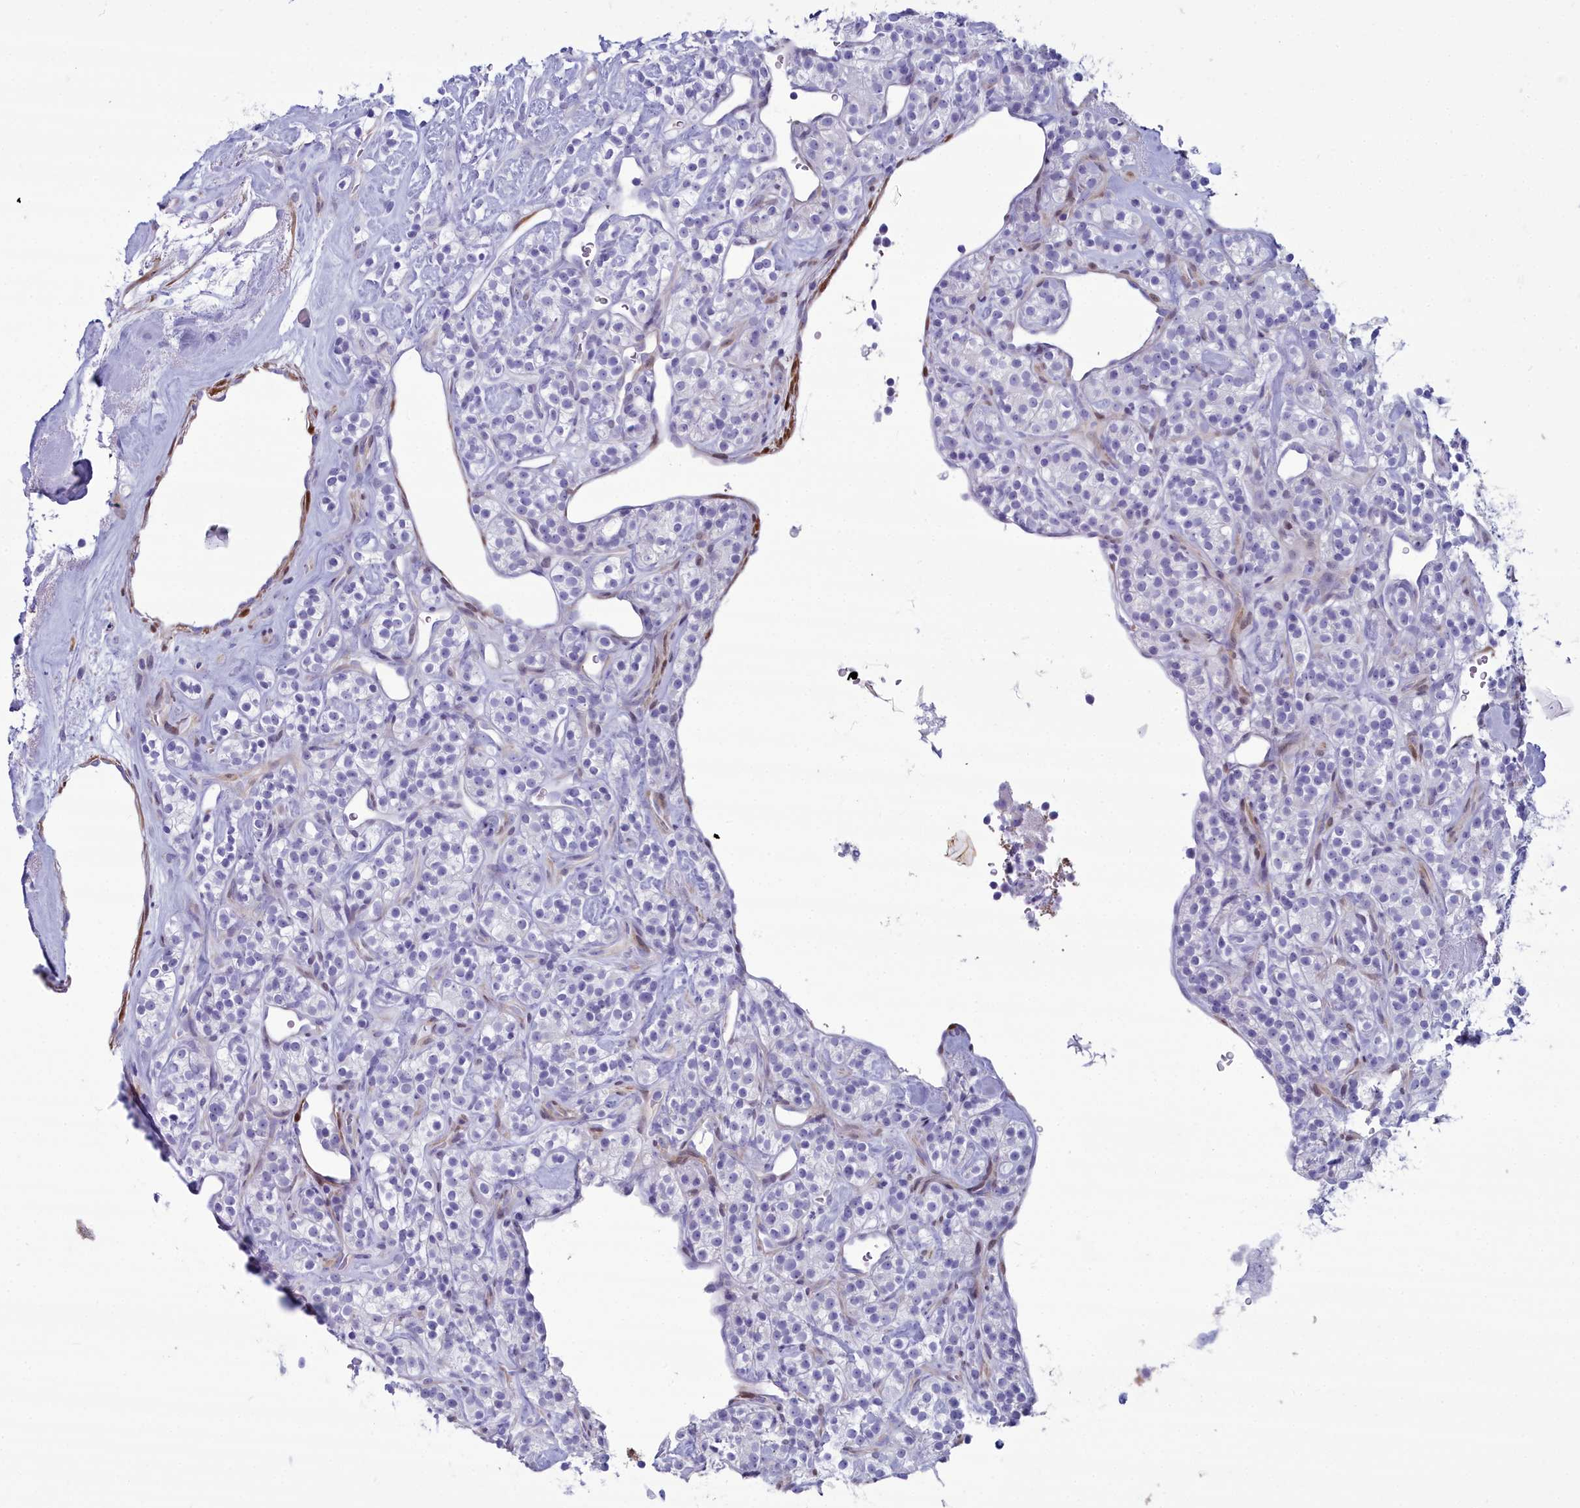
{"staining": {"intensity": "negative", "quantity": "none", "location": "none"}, "tissue": "renal cancer", "cell_type": "Tumor cells", "image_type": "cancer", "snomed": [{"axis": "morphology", "description": "Adenocarcinoma, NOS"}, {"axis": "topography", "description": "Kidney"}], "caption": "Renal cancer stained for a protein using immunohistochemistry displays no positivity tumor cells.", "gene": "PPP1R14A", "patient": {"sex": "male", "age": 77}}